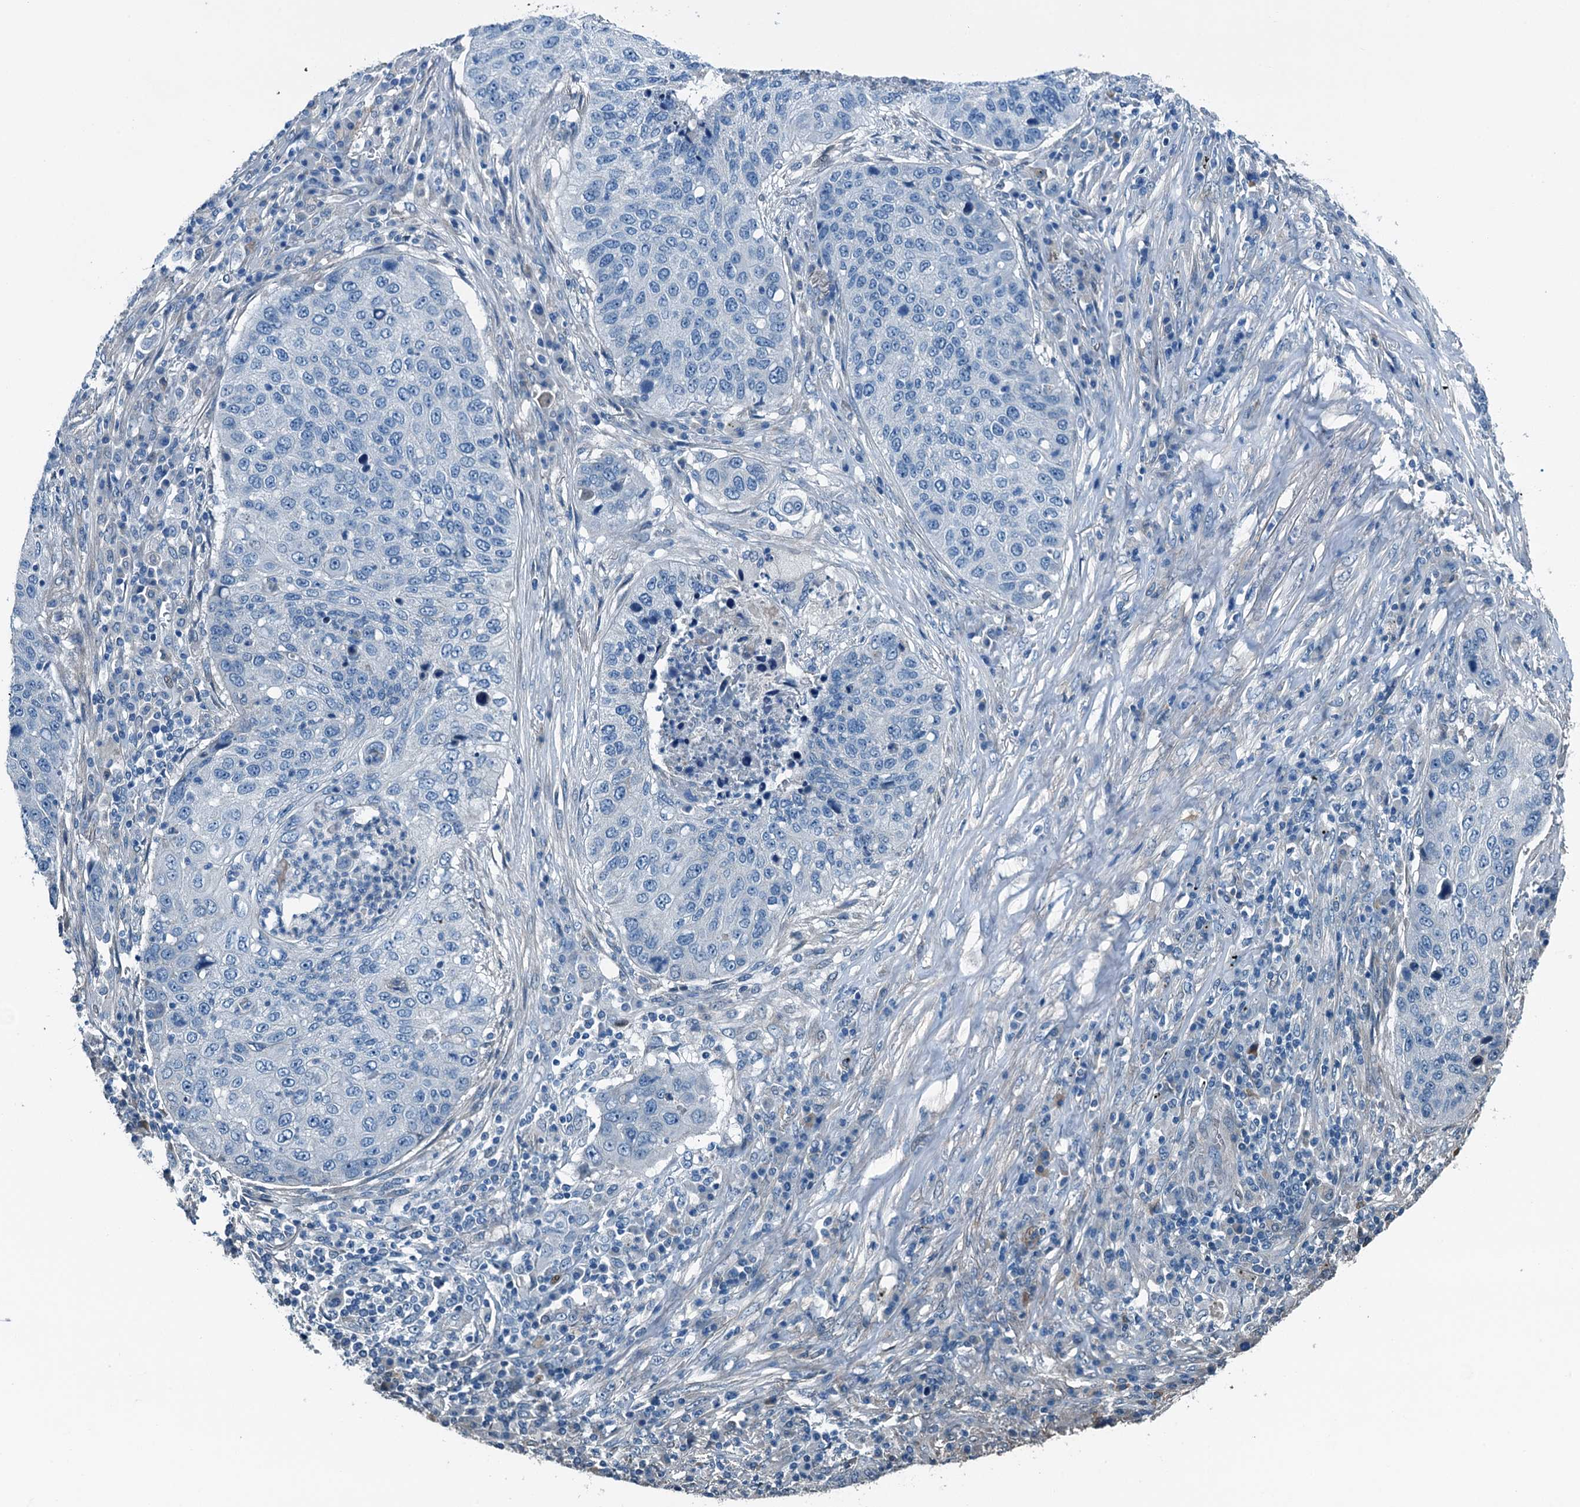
{"staining": {"intensity": "negative", "quantity": "none", "location": "none"}, "tissue": "lung cancer", "cell_type": "Tumor cells", "image_type": "cancer", "snomed": [{"axis": "morphology", "description": "Squamous cell carcinoma, NOS"}, {"axis": "topography", "description": "Lung"}], "caption": "The photomicrograph exhibits no staining of tumor cells in lung cancer.", "gene": "RAB3IL1", "patient": {"sex": "female", "age": 63}}